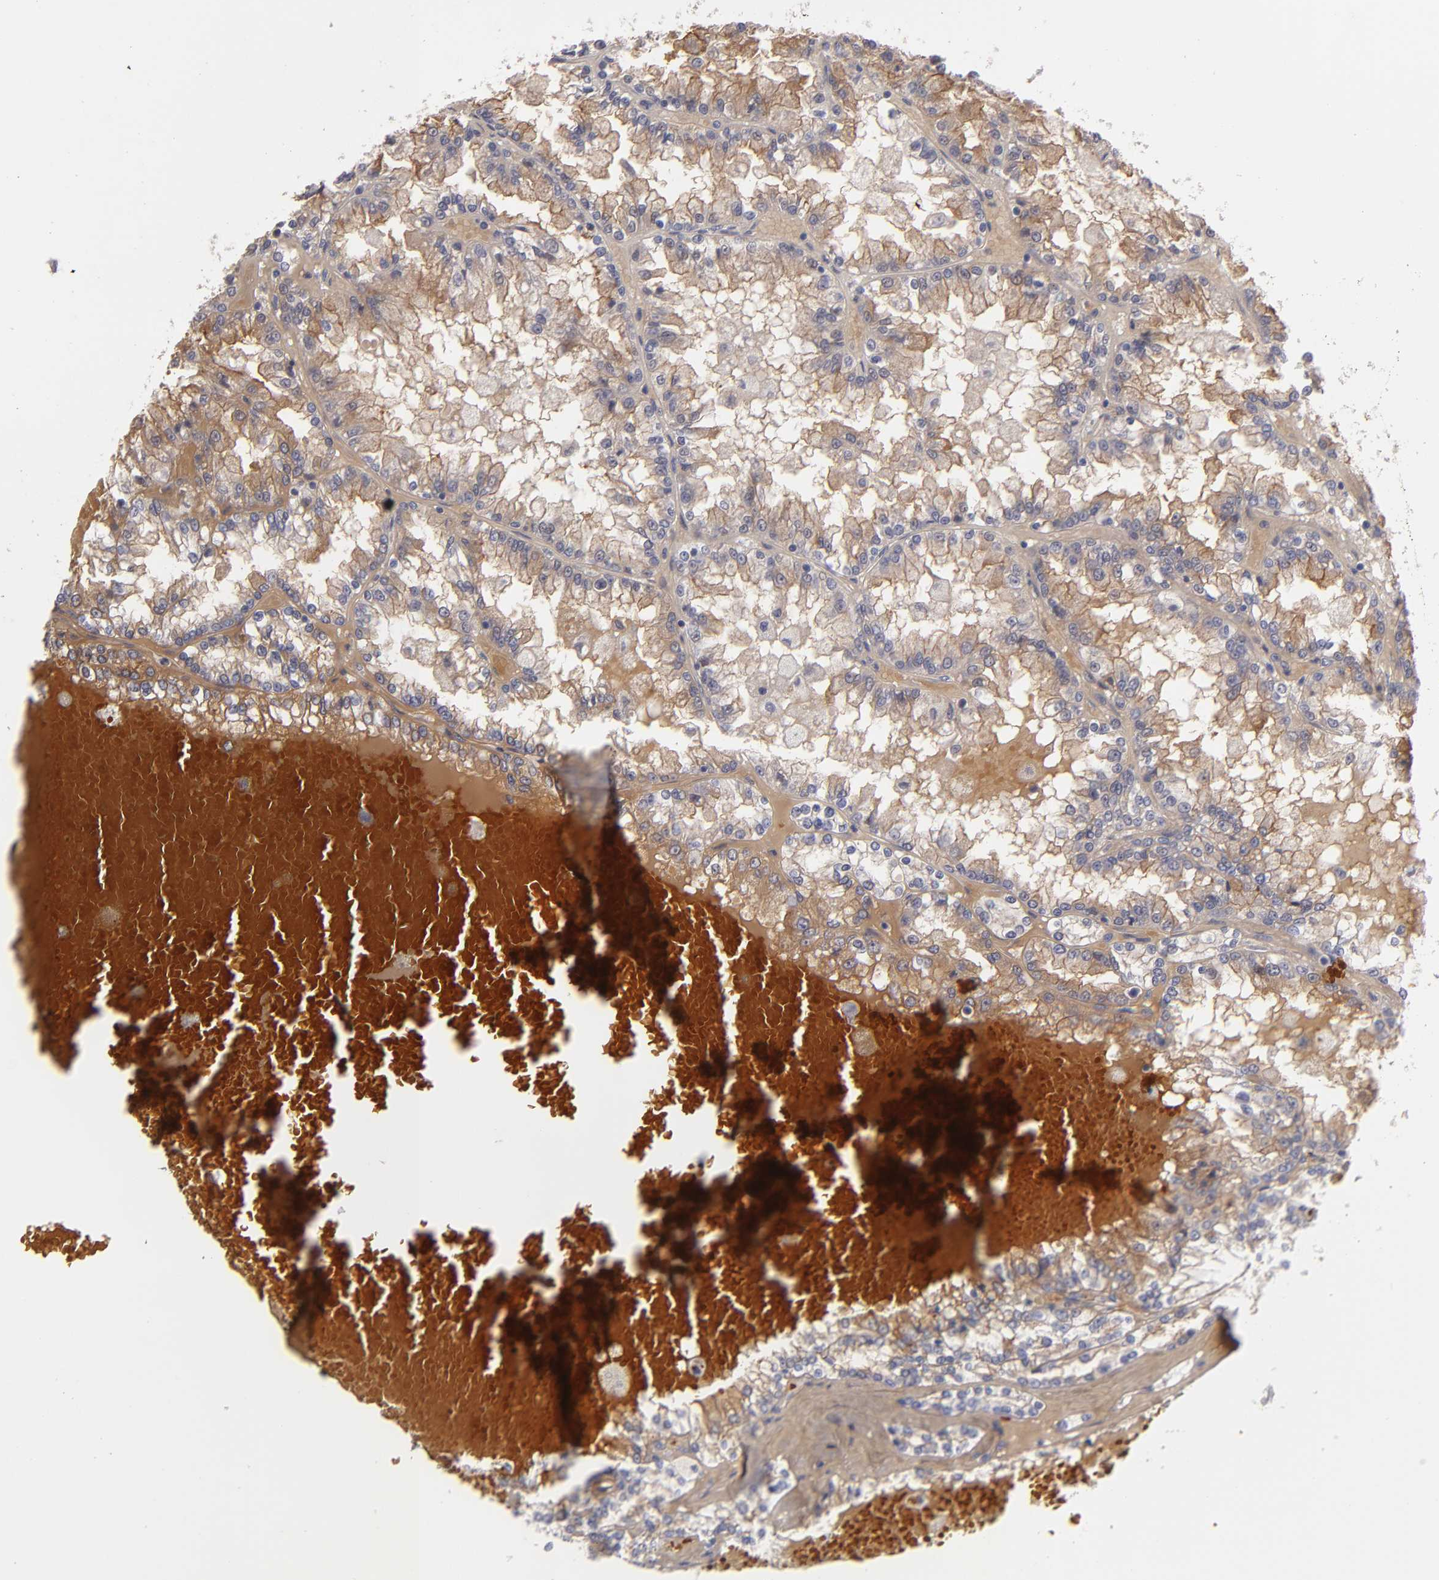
{"staining": {"intensity": "negative", "quantity": "none", "location": "none"}, "tissue": "renal cancer", "cell_type": "Tumor cells", "image_type": "cancer", "snomed": [{"axis": "morphology", "description": "Adenocarcinoma, NOS"}, {"axis": "topography", "description": "Kidney"}], "caption": "An immunohistochemistry photomicrograph of adenocarcinoma (renal) is shown. There is no staining in tumor cells of adenocarcinoma (renal).", "gene": "FBLN1", "patient": {"sex": "female", "age": 56}}